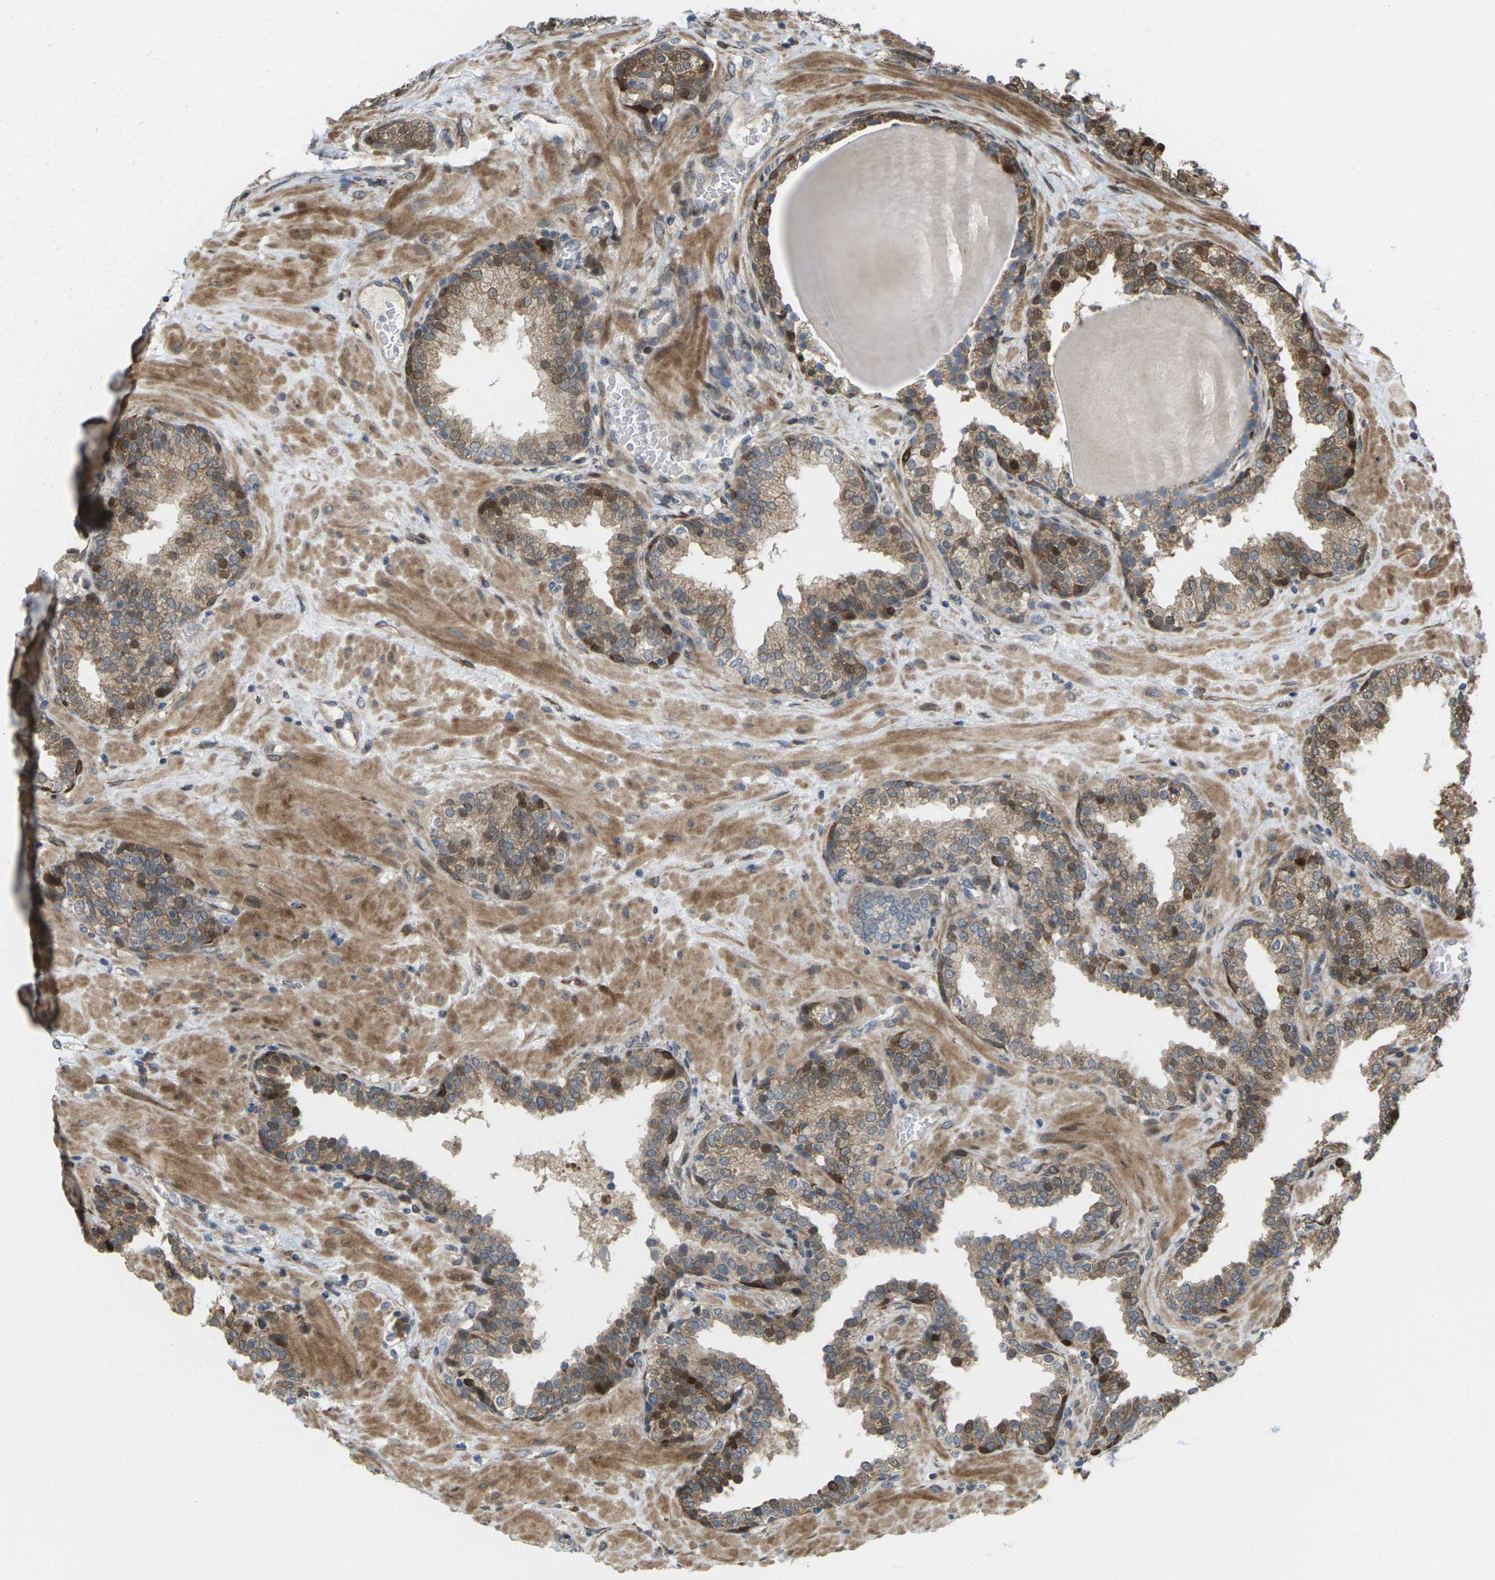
{"staining": {"intensity": "moderate", "quantity": ">75%", "location": "cytoplasmic/membranous,nuclear"}, "tissue": "prostate", "cell_type": "Glandular cells", "image_type": "normal", "snomed": [{"axis": "morphology", "description": "Normal tissue, NOS"}, {"axis": "topography", "description": "Prostate"}], "caption": "Moderate cytoplasmic/membranous,nuclear protein expression is appreciated in about >75% of glandular cells in prostate. (Brightfield microscopy of DAB IHC at high magnification).", "gene": "ROBO1", "patient": {"sex": "male", "age": 51}}